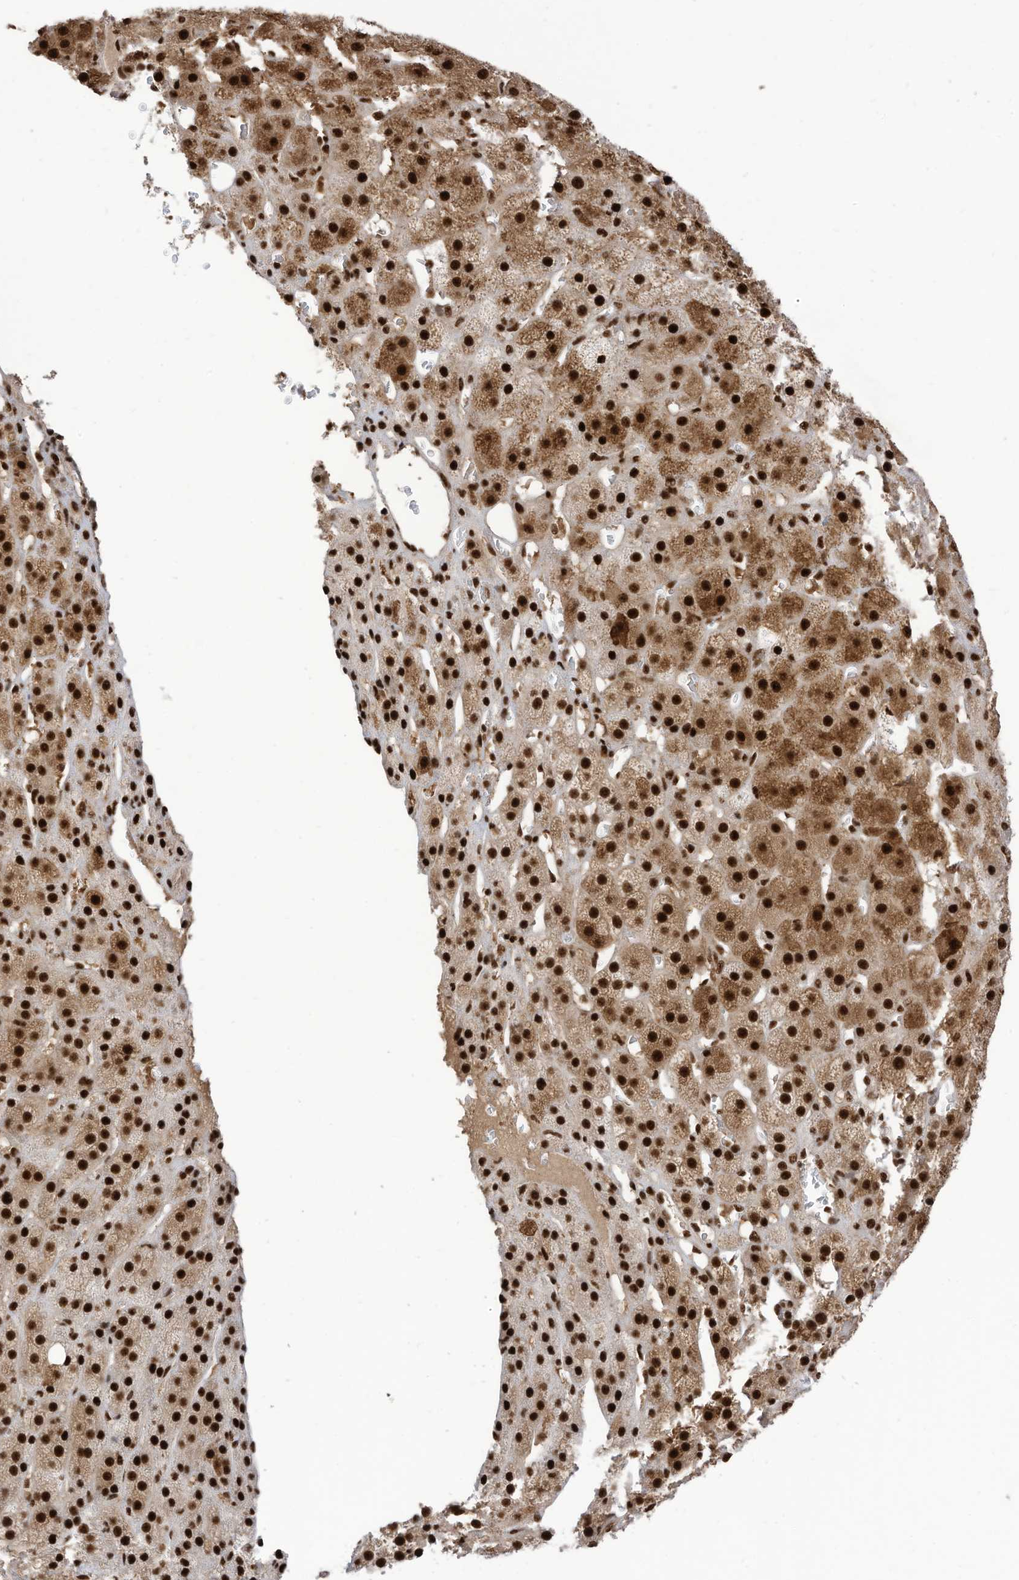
{"staining": {"intensity": "strong", "quantity": ">75%", "location": "cytoplasmic/membranous,nuclear"}, "tissue": "adrenal gland", "cell_type": "Glandular cells", "image_type": "normal", "snomed": [{"axis": "morphology", "description": "Normal tissue, NOS"}, {"axis": "topography", "description": "Adrenal gland"}], "caption": "Immunohistochemical staining of unremarkable human adrenal gland shows high levels of strong cytoplasmic/membranous,nuclear staining in approximately >75% of glandular cells.", "gene": "SF3A3", "patient": {"sex": "female", "age": 57}}